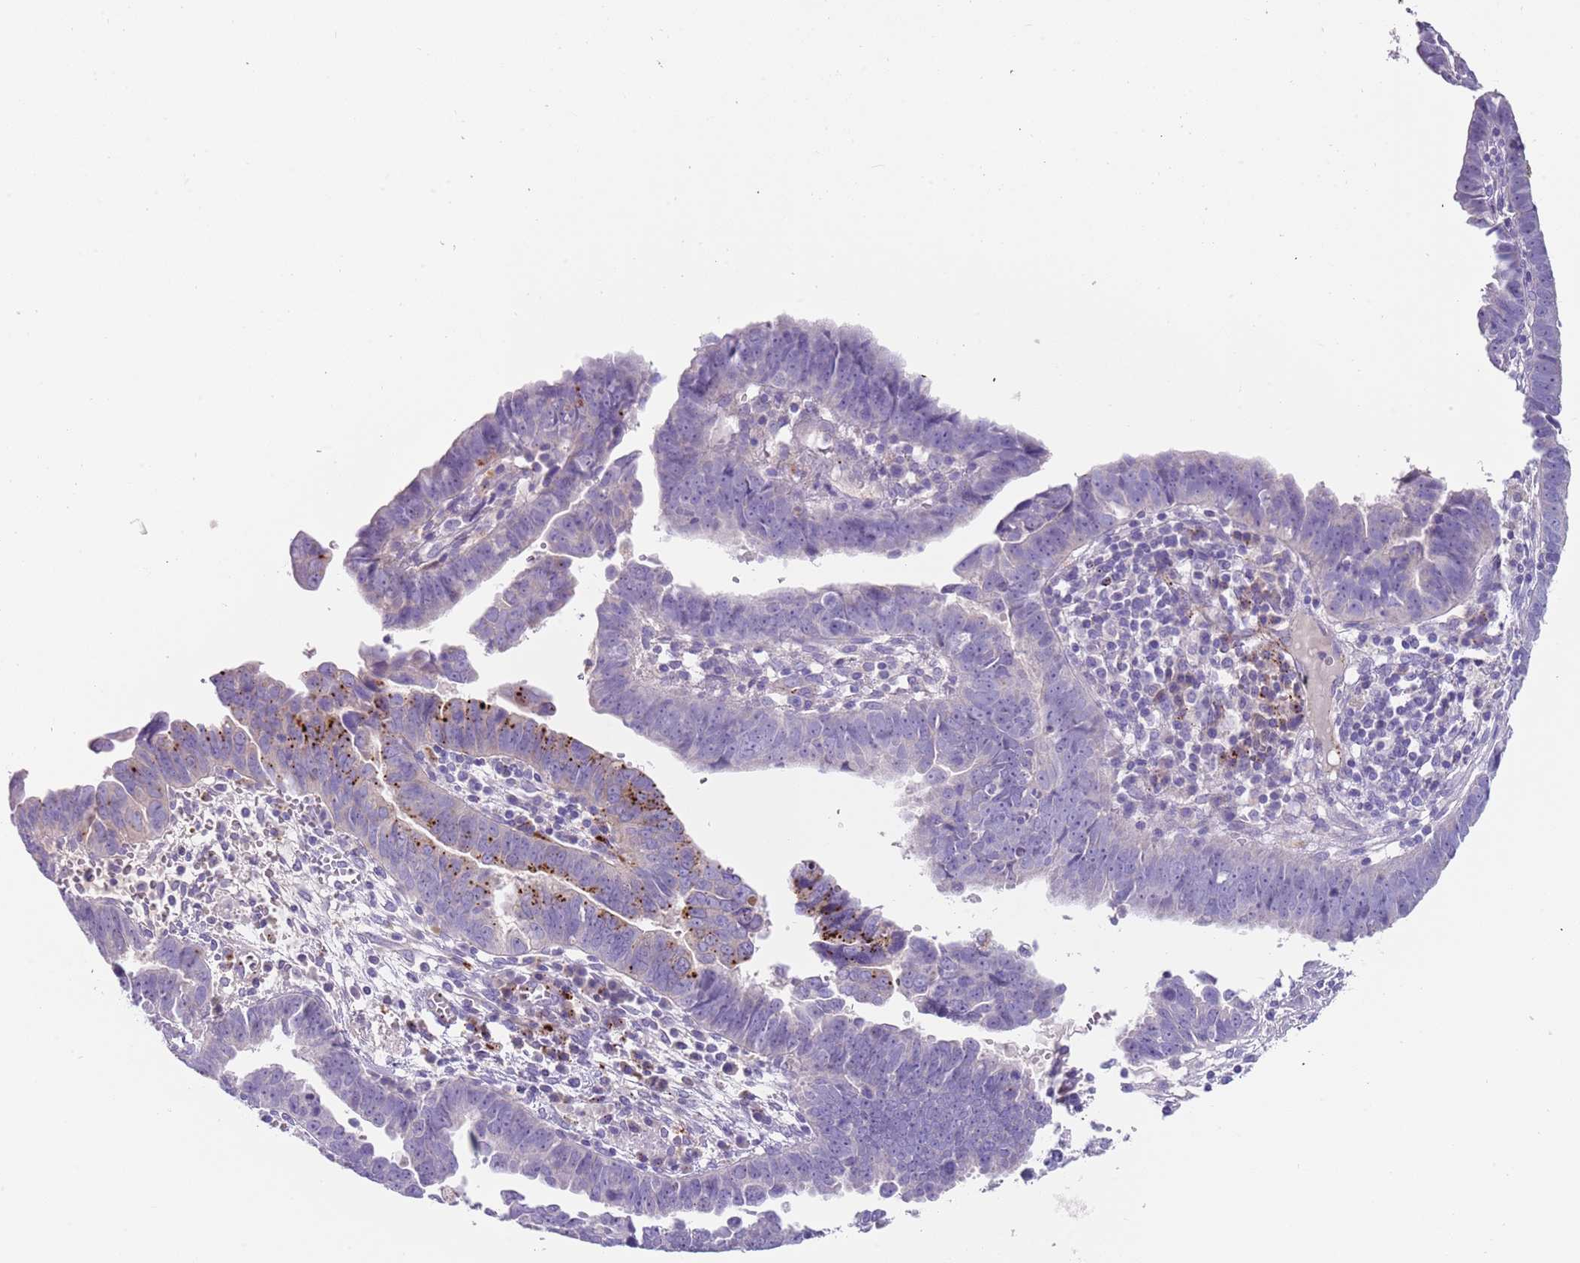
{"staining": {"intensity": "strong", "quantity": "<25%", "location": "cytoplasmic/membranous"}, "tissue": "endometrial cancer", "cell_type": "Tumor cells", "image_type": "cancer", "snomed": [{"axis": "morphology", "description": "Adenocarcinoma, NOS"}, {"axis": "topography", "description": "Endometrium"}], "caption": "Immunohistochemistry (DAB) staining of endometrial adenocarcinoma demonstrates strong cytoplasmic/membranous protein staining in about <25% of tumor cells.", "gene": "LRRN3", "patient": {"sex": "female", "age": 75}}